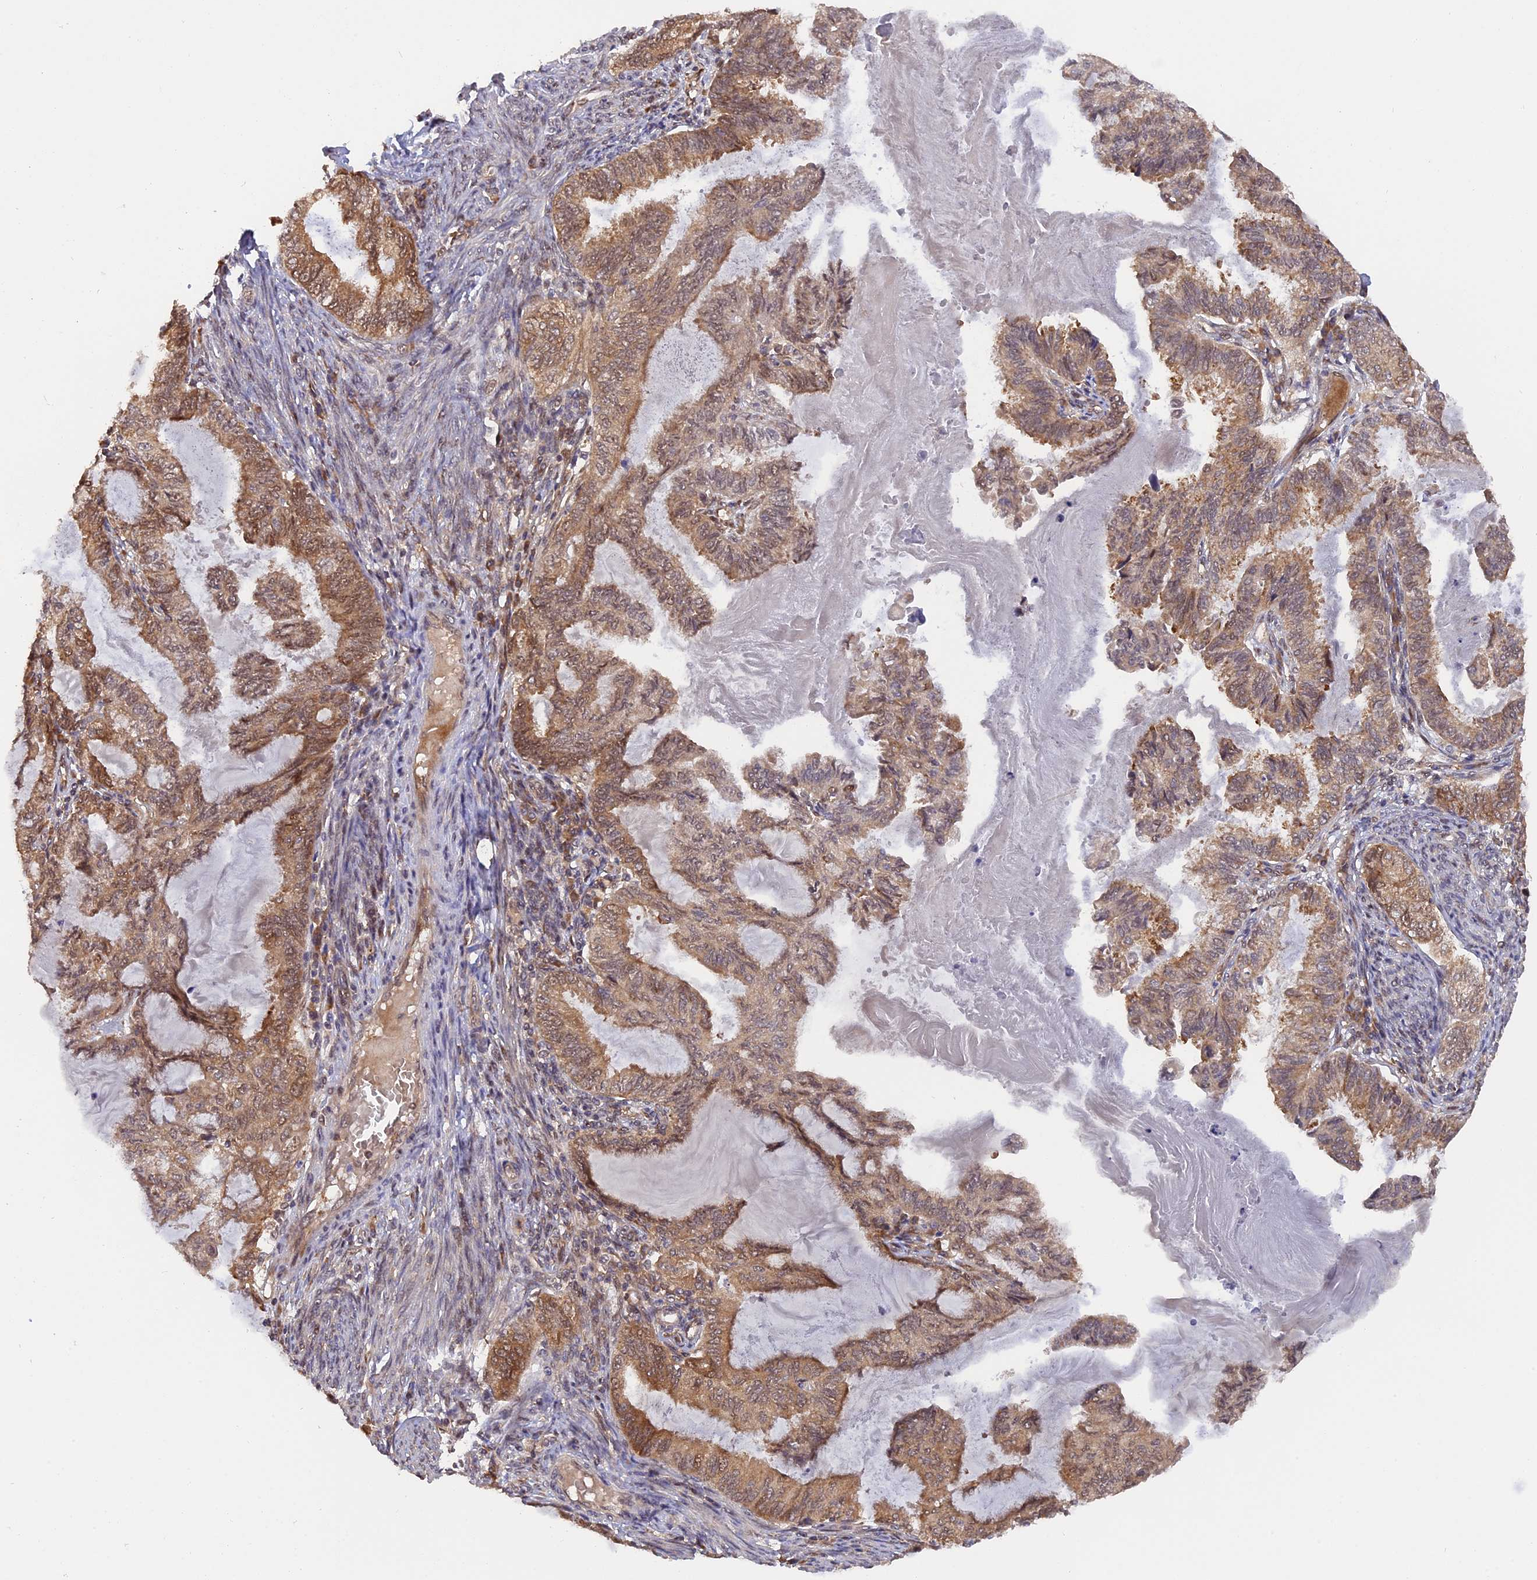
{"staining": {"intensity": "moderate", "quantity": ">75%", "location": "cytoplasmic/membranous,nuclear"}, "tissue": "endometrial cancer", "cell_type": "Tumor cells", "image_type": "cancer", "snomed": [{"axis": "morphology", "description": "Adenocarcinoma, NOS"}, {"axis": "topography", "description": "Endometrium"}], "caption": "About >75% of tumor cells in human endometrial cancer (adenocarcinoma) display moderate cytoplasmic/membranous and nuclear protein positivity as visualized by brown immunohistochemical staining.", "gene": "ZNF428", "patient": {"sex": "female", "age": 86}}